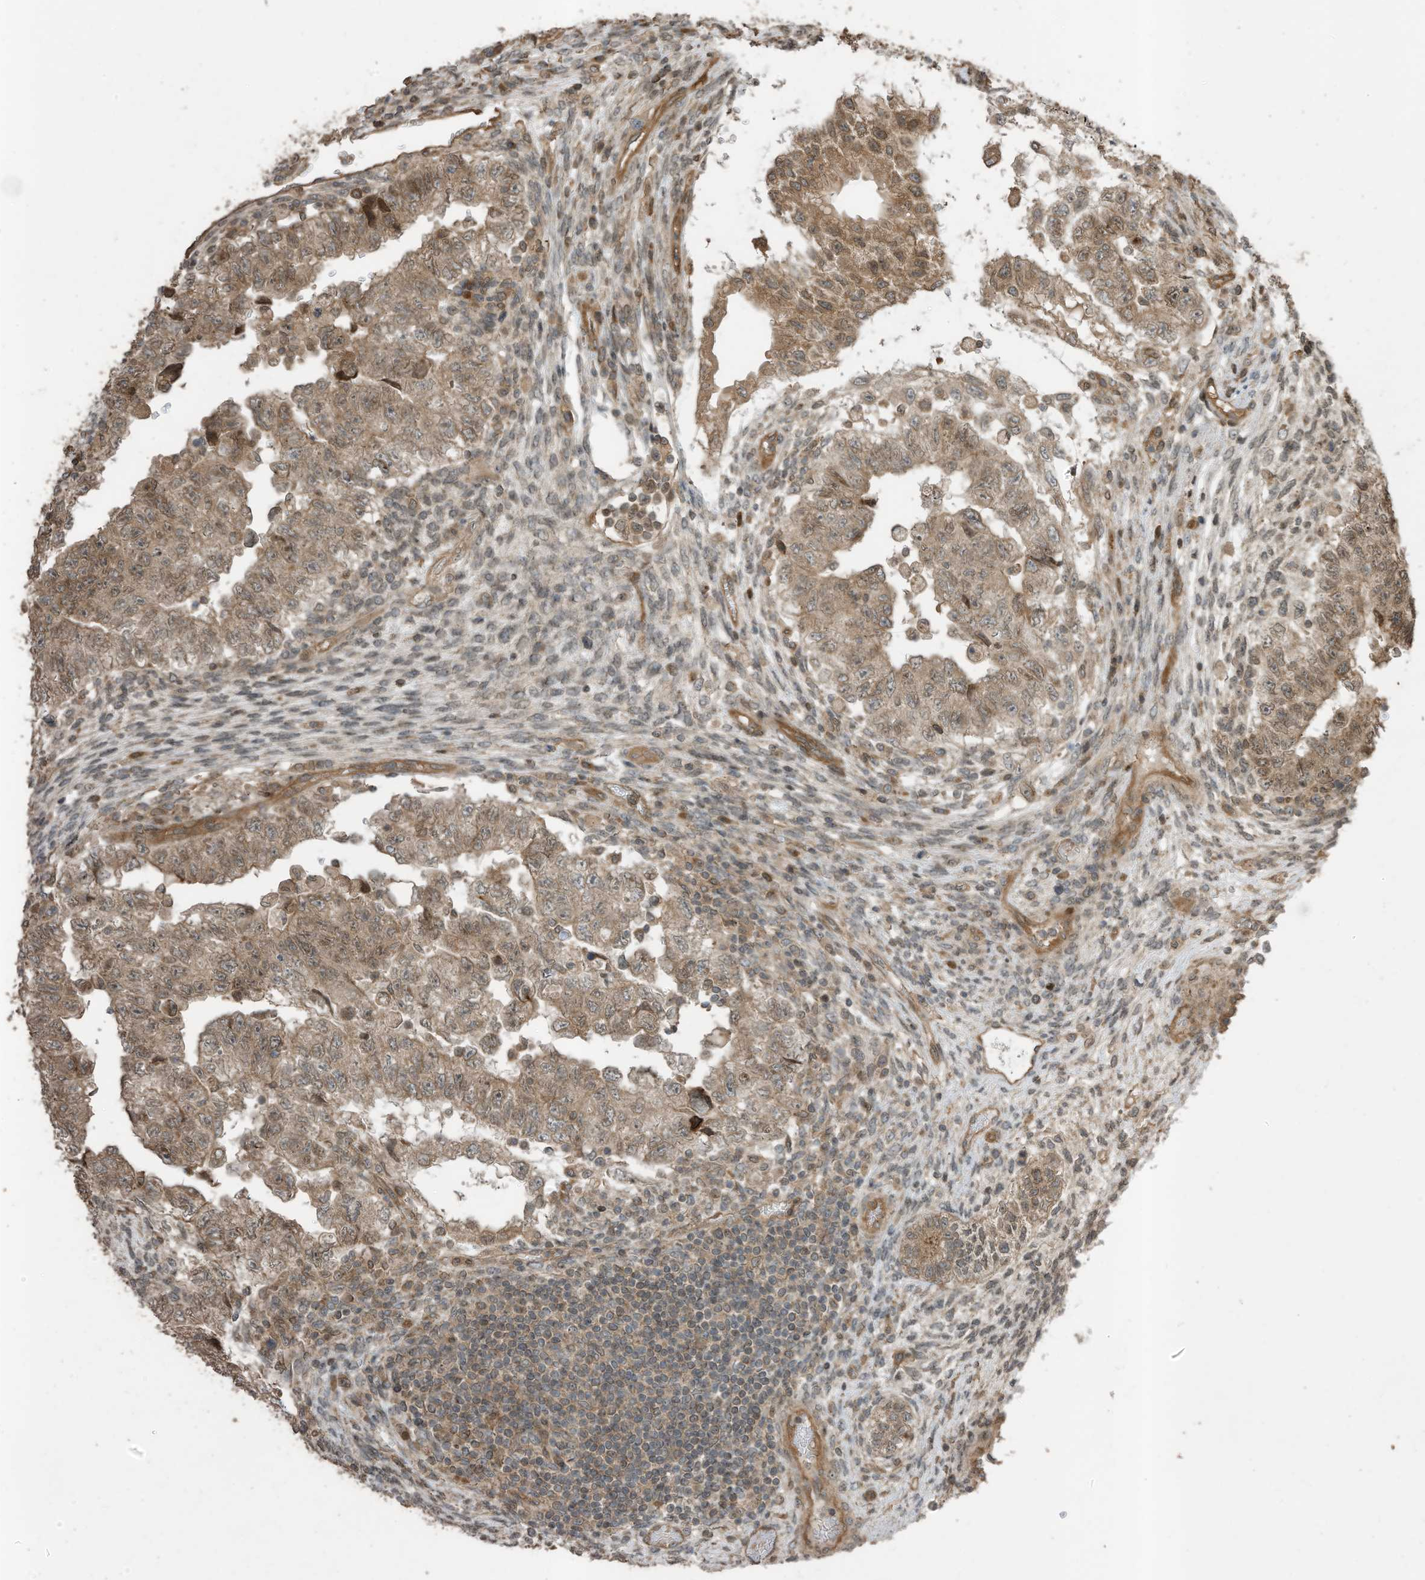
{"staining": {"intensity": "moderate", "quantity": ">75%", "location": "cytoplasmic/membranous"}, "tissue": "testis cancer", "cell_type": "Tumor cells", "image_type": "cancer", "snomed": [{"axis": "morphology", "description": "Carcinoma, Embryonal, NOS"}, {"axis": "topography", "description": "Testis"}], "caption": "Moderate cytoplasmic/membranous protein staining is present in approximately >75% of tumor cells in embryonal carcinoma (testis). Immunohistochemistry (ihc) stains the protein of interest in brown and the nuclei are stained blue.", "gene": "ZNF653", "patient": {"sex": "male", "age": 36}}